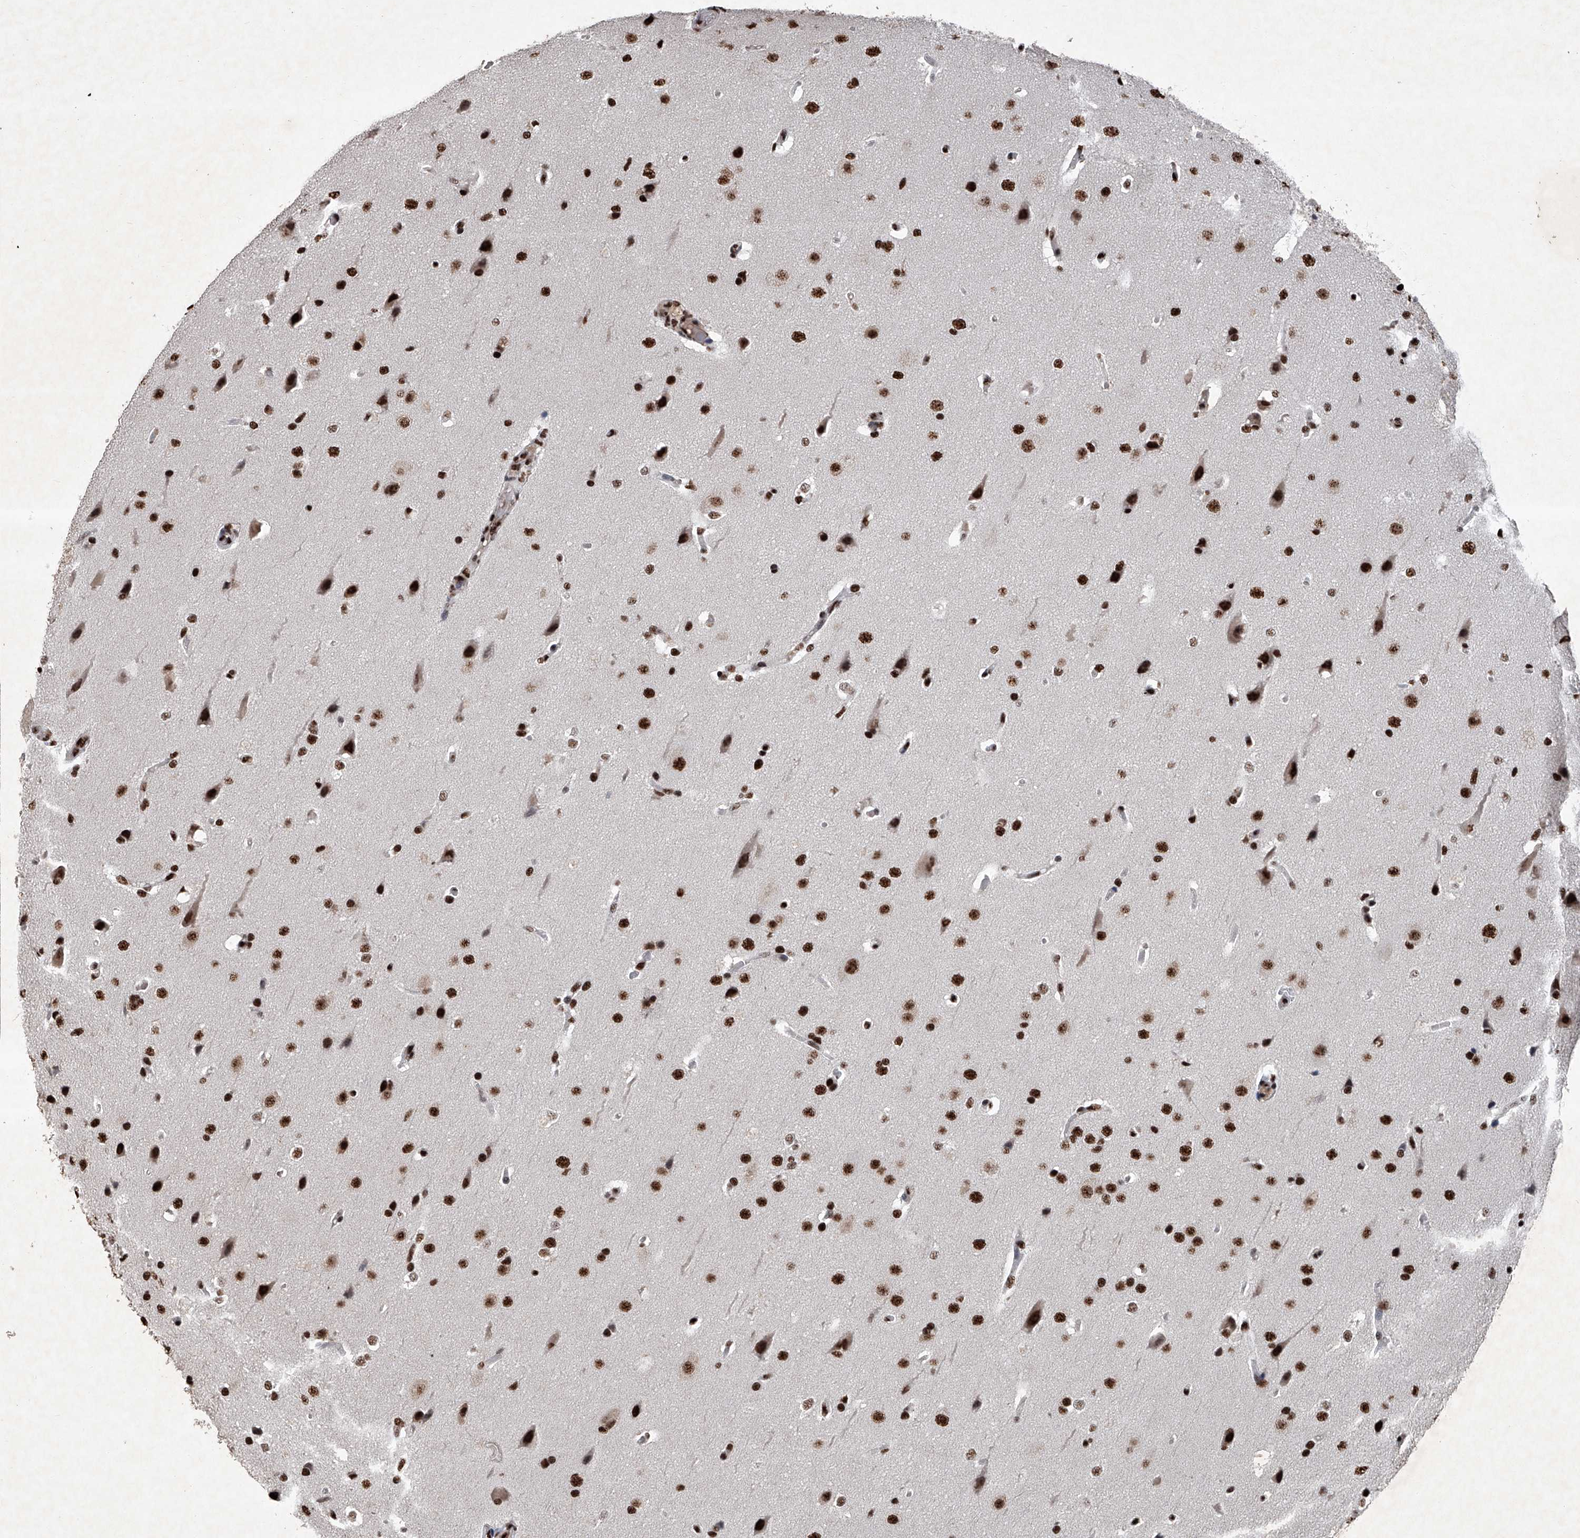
{"staining": {"intensity": "strong", "quantity": ">75%", "location": "nuclear"}, "tissue": "glioma", "cell_type": "Tumor cells", "image_type": "cancer", "snomed": [{"axis": "morphology", "description": "Glioma, malignant, Low grade"}, {"axis": "topography", "description": "Brain"}], "caption": "This is a photomicrograph of immunohistochemistry staining of glioma, which shows strong staining in the nuclear of tumor cells.", "gene": "DDX39B", "patient": {"sex": "female", "age": 37}}